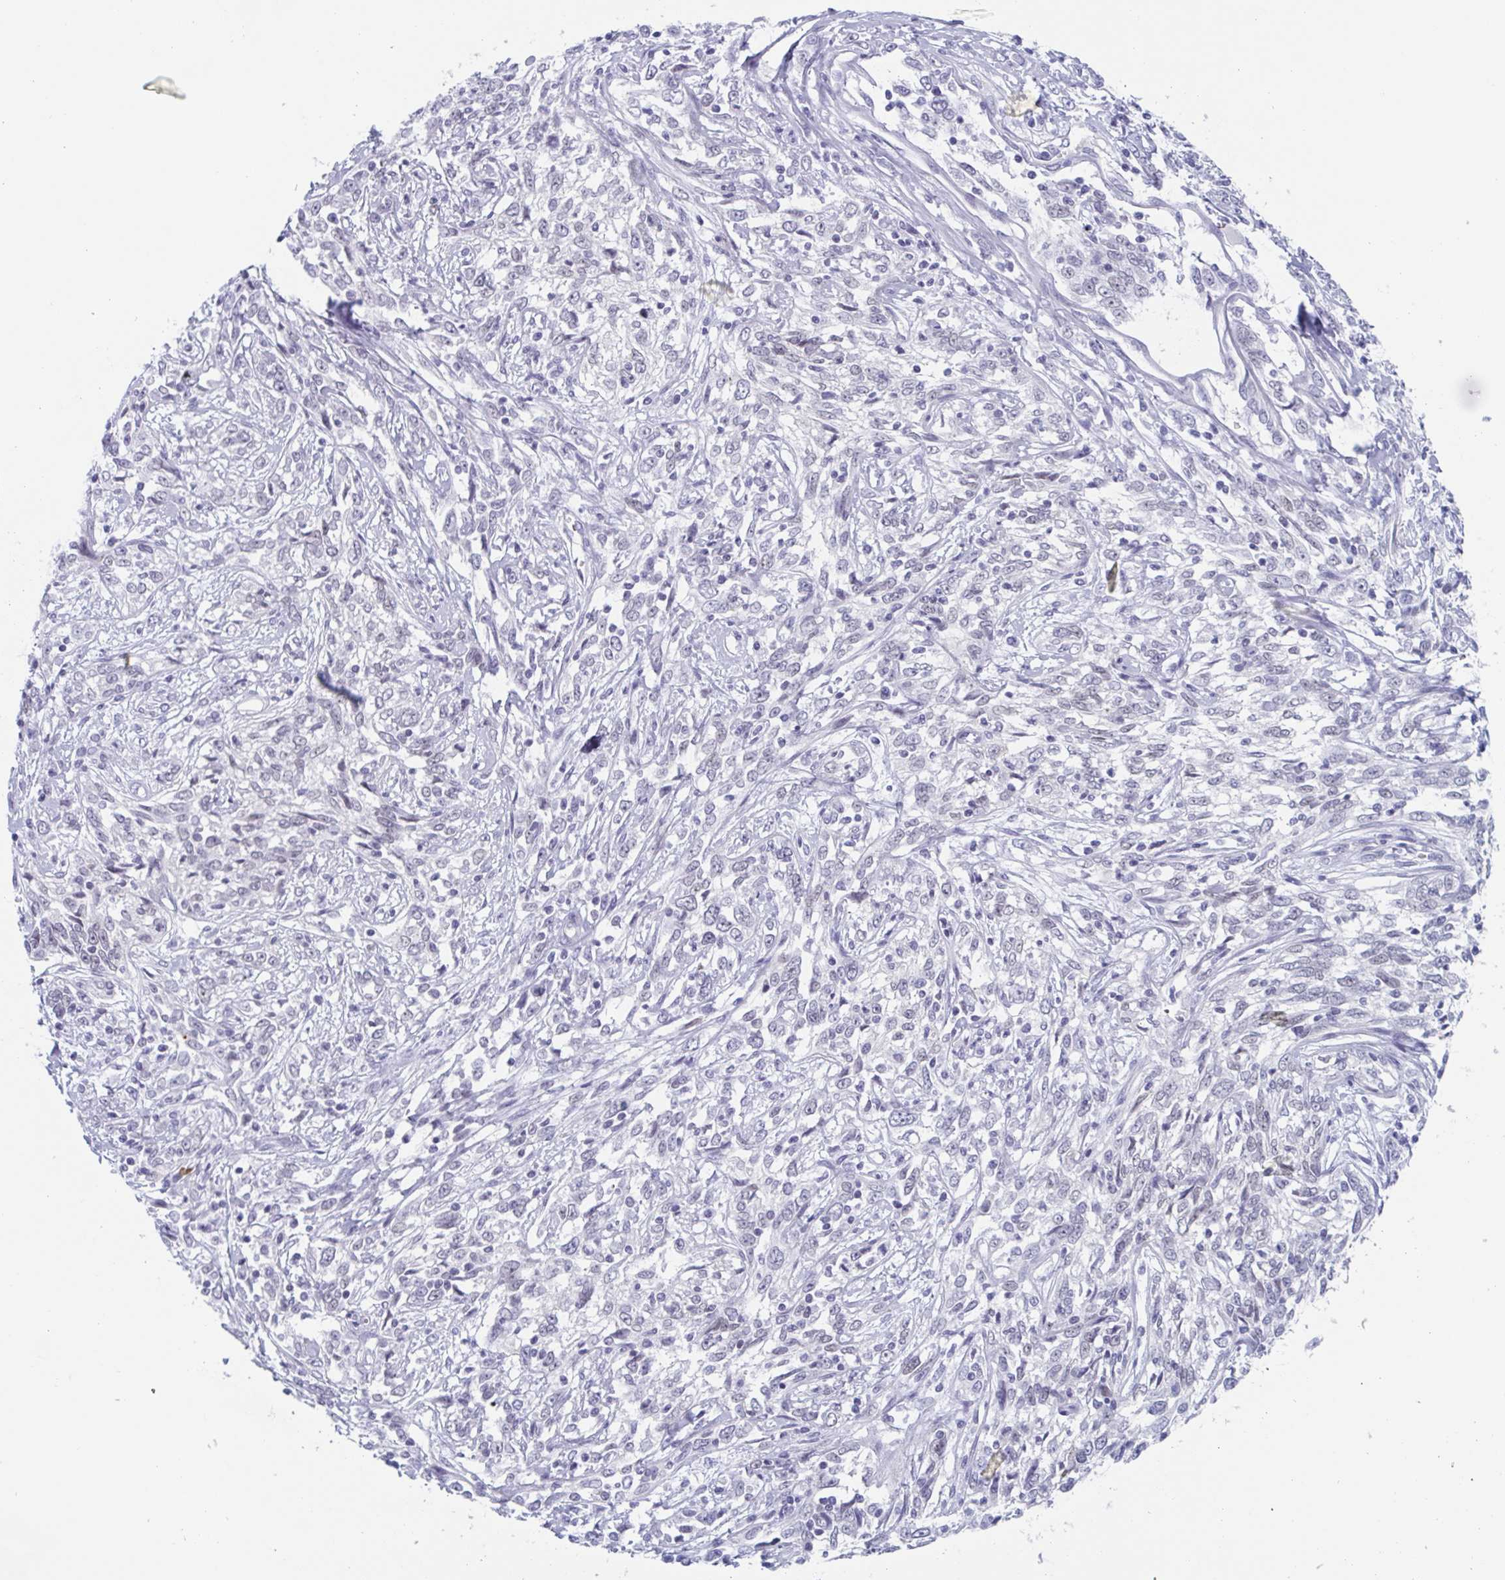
{"staining": {"intensity": "negative", "quantity": "none", "location": "none"}, "tissue": "cervical cancer", "cell_type": "Tumor cells", "image_type": "cancer", "snomed": [{"axis": "morphology", "description": "Adenocarcinoma, NOS"}, {"axis": "topography", "description": "Cervix"}], "caption": "DAB immunohistochemical staining of human cervical adenocarcinoma demonstrates no significant staining in tumor cells.", "gene": "ZFP64", "patient": {"sex": "female", "age": 40}}